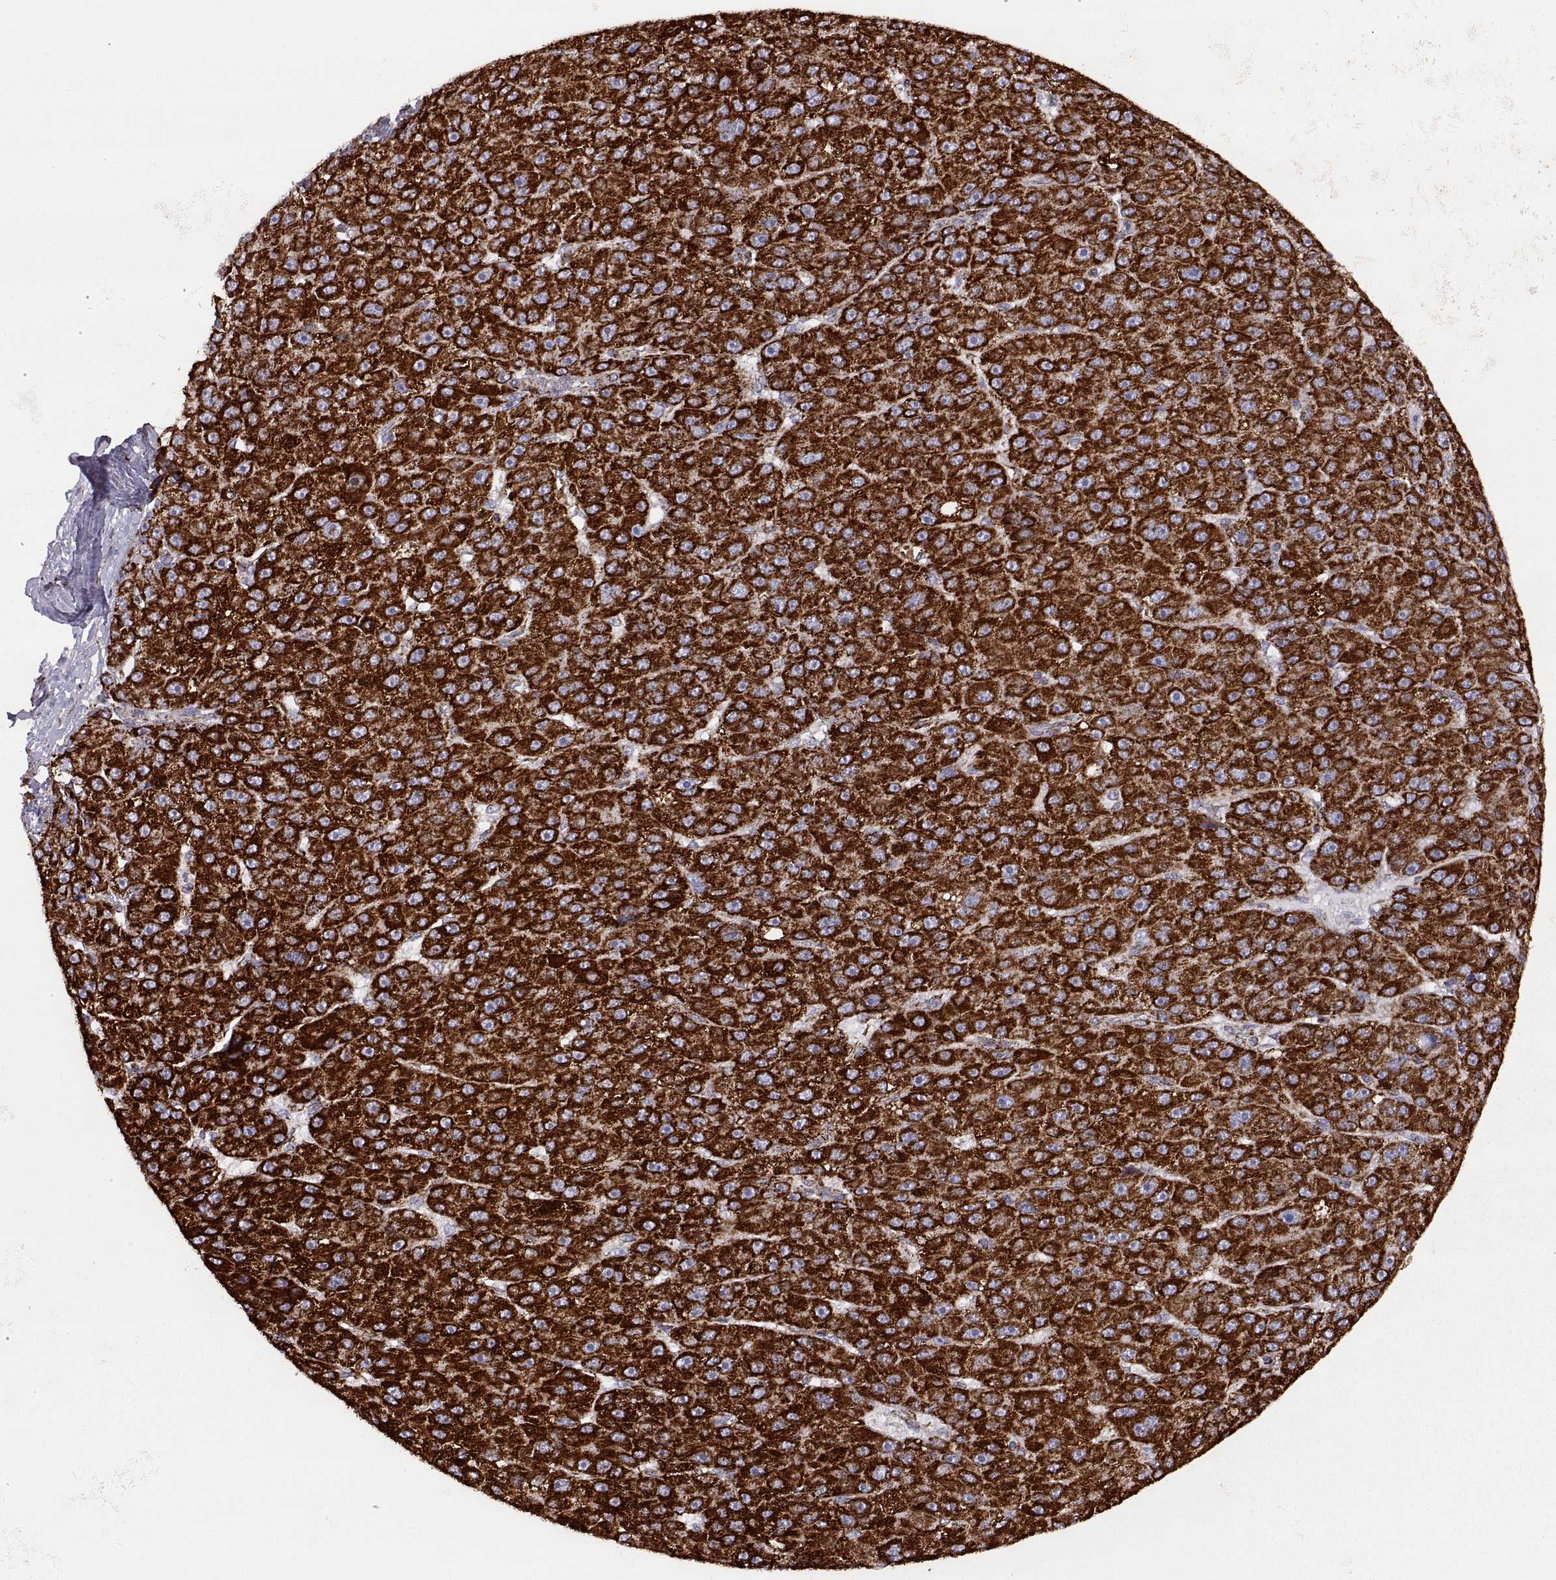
{"staining": {"intensity": "strong", "quantity": ">75%", "location": "cytoplasmic/membranous"}, "tissue": "liver cancer", "cell_type": "Tumor cells", "image_type": "cancer", "snomed": [{"axis": "morphology", "description": "Carcinoma, Hepatocellular, NOS"}, {"axis": "topography", "description": "Liver"}], "caption": "A brown stain shows strong cytoplasmic/membranous staining of a protein in human liver cancer tumor cells. The staining was performed using DAB to visualize the protein expression in brown, while the nuclei were stained in blue with hematoxylin (Magnification: 20x).", "gene": "ARSD", "patient": {"sex": "male", "age": 67}}